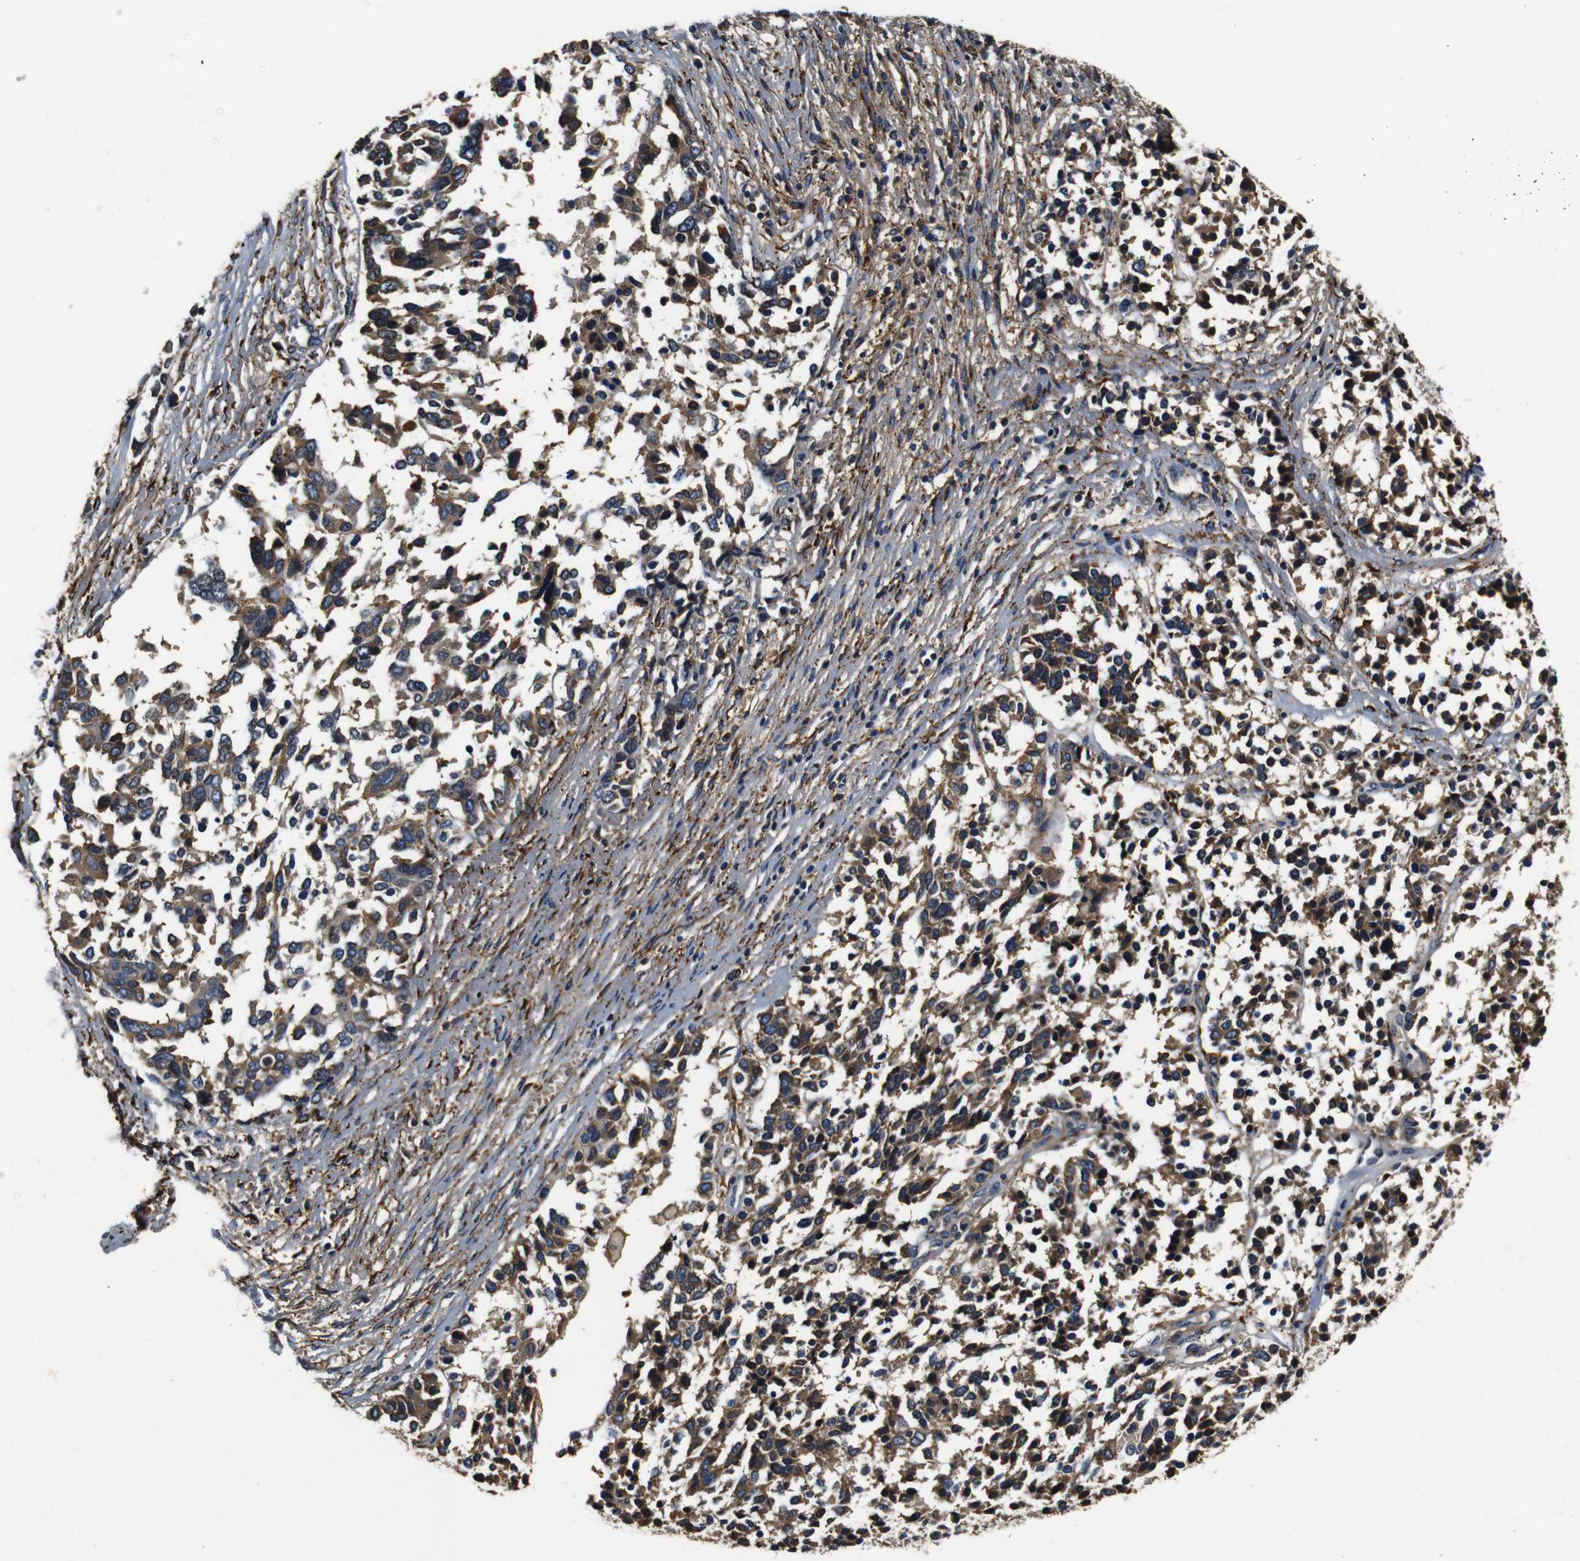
{"staining": {"intensity": "moderate", "quantity": ">75%", "location": "cytoplasmic/membranous"}, "tissue": "ovarian cancer", "cell_type": "Tumor cells", "image_type": "cancer", "snomed": [{"axis": "morphology", "description": "Cystadenocarcinoma, serous, NOS"}, {"axis": "topography", "description": "Ovary"}], "caption": "An IHC histopathology image of neoplastic tissue is shown. Protein staining in brown highlights moderate cytoplasmic/membranous positivity in ovarian serous cystadenocarcinoma within tumor cells.", "gene": "COL1A1", "patient": {"sex": "female", "age": 44}}